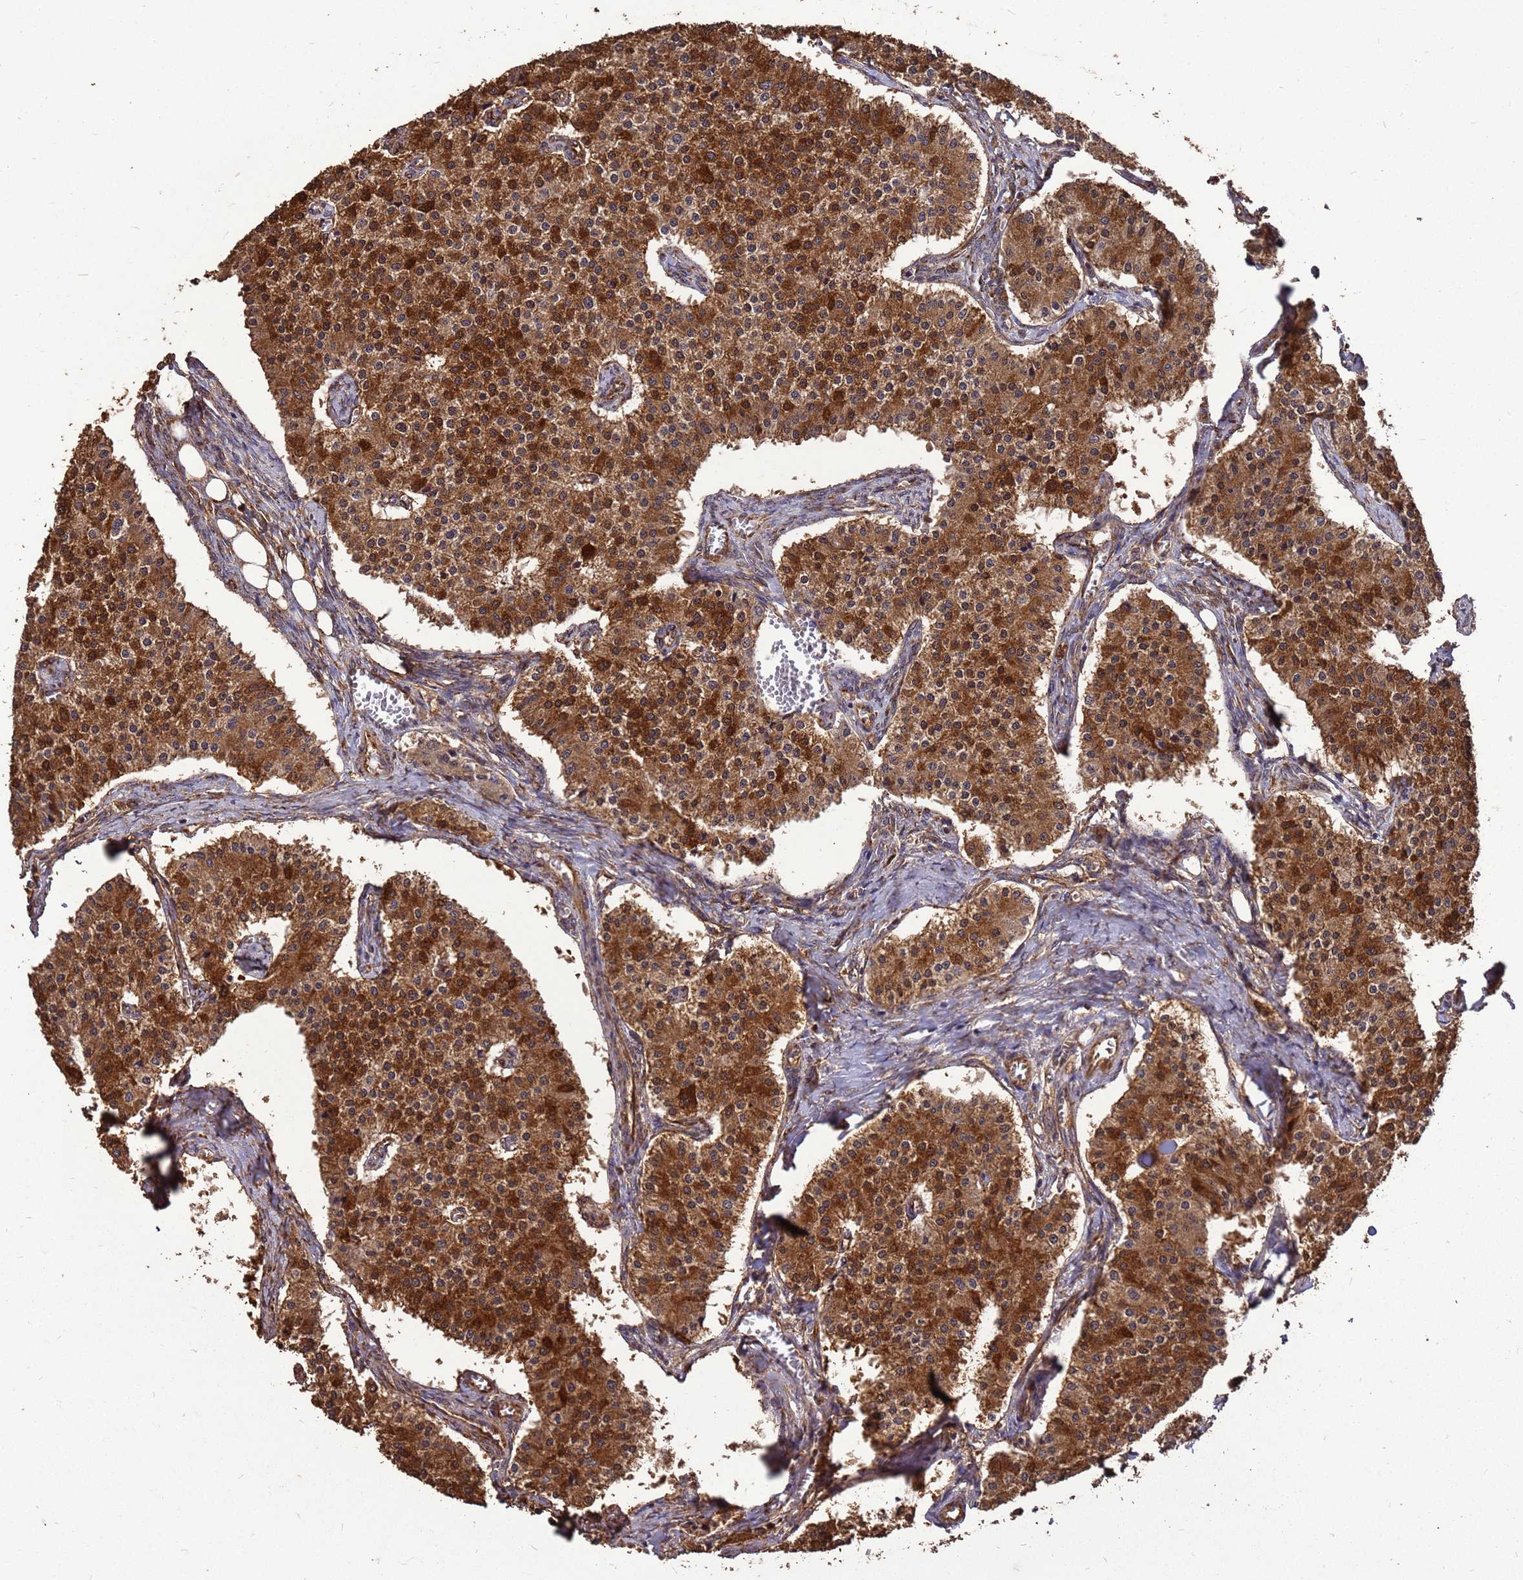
{"staining": {"intensity": "strong", "quantity": ">75%", "location": "cytoplasmic/membranous"}, "tissue": "carcinoid", "cell_type": "Tumor cells", "image_type": "cancer", "snomed": [{"axis": "morphology", "description": "Carcinoid, malignant, NOS"}, {"axis": "topography", "description": "Colon"}], "caption": "Brown immunohistochemical staining in carcinoid reveals strong cytoplasmic/membranous staining in approximately >75% of tumor cells.", "gene": "ZNF618", "patient": {"sex": "female", "age": 52}}